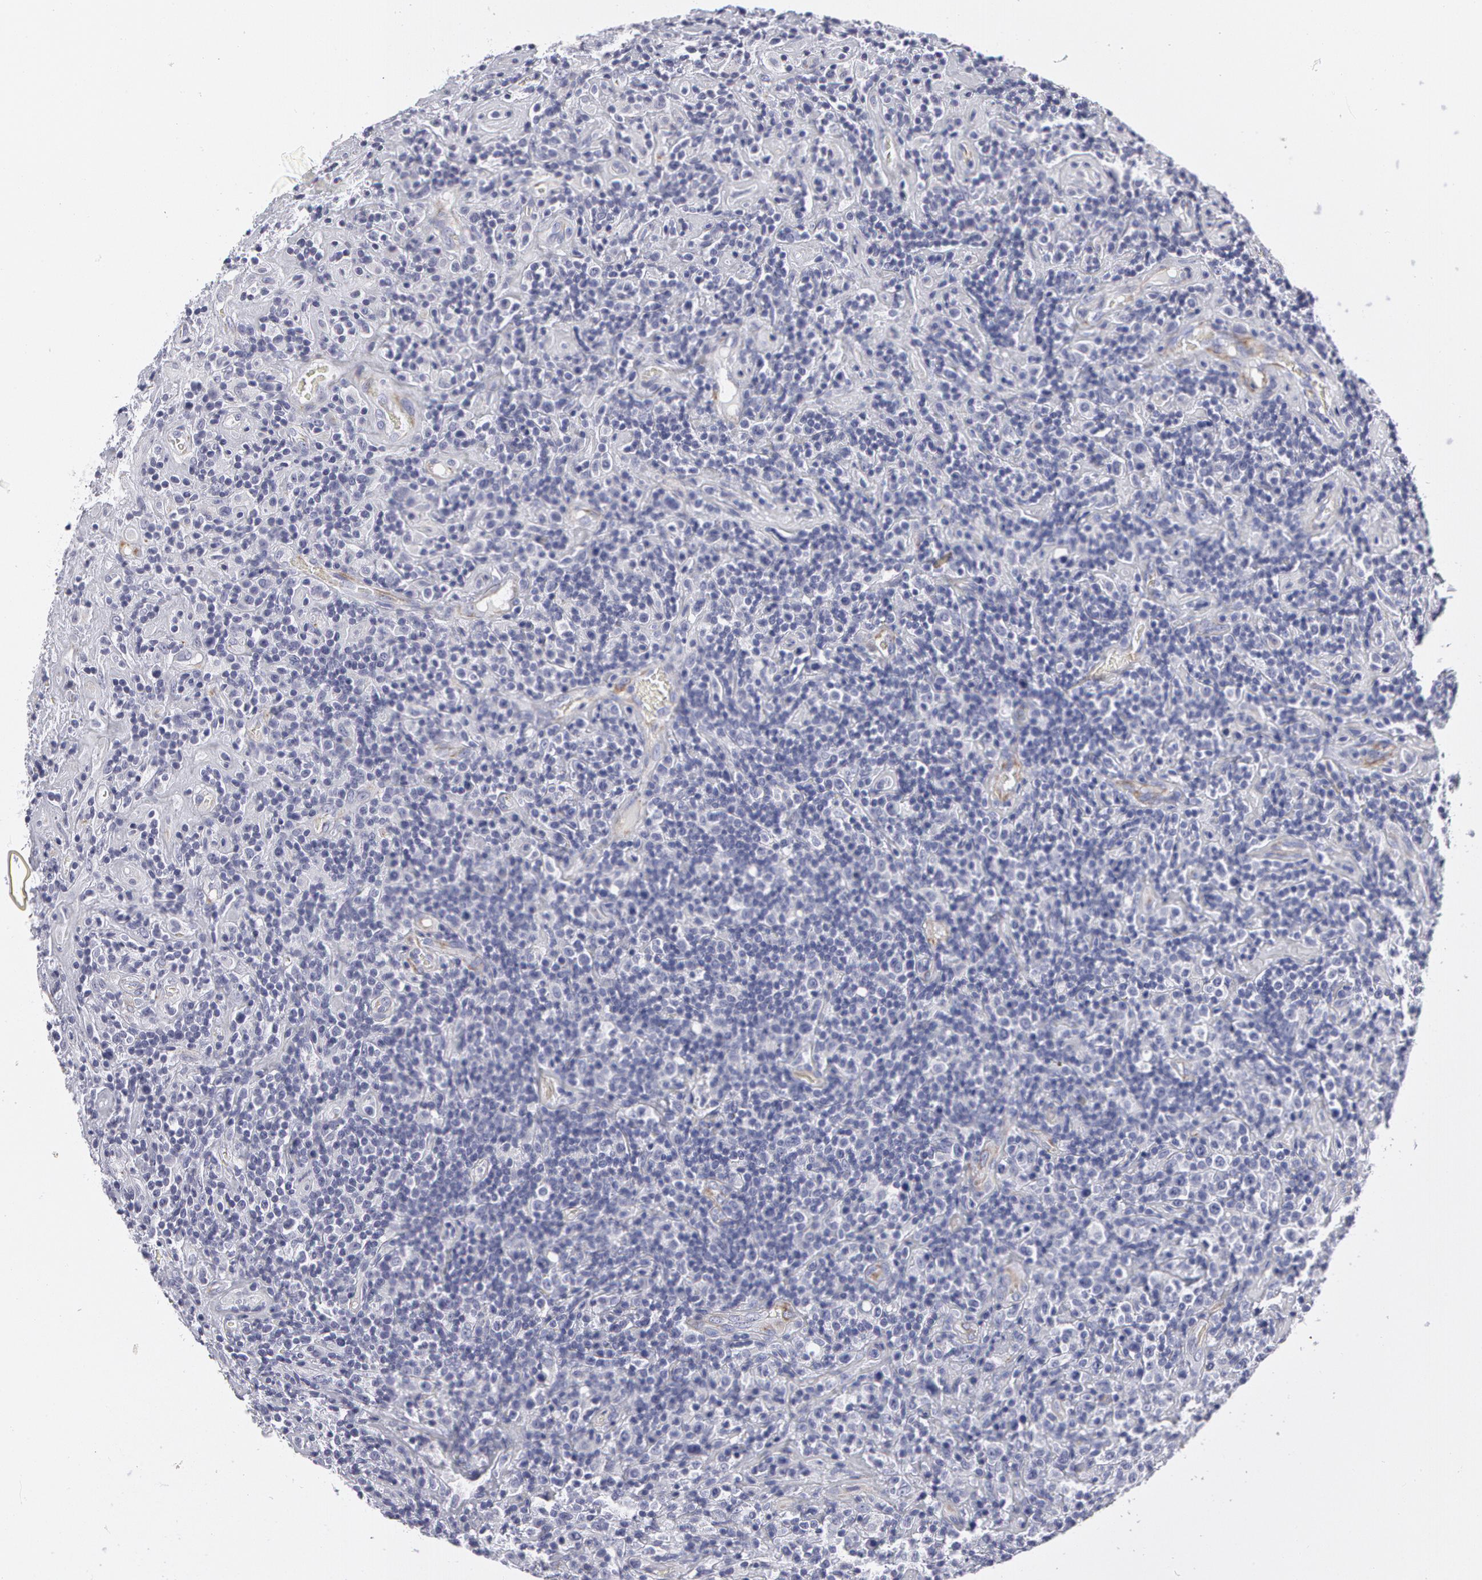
{"staining": {"intensity": "negative", "quantity": "none", "location": "none"}, "tissue": "lymphoma", "cell_type": "Tumor cells", "image_type": "cancer", "snomed": [{"axis": "morphology", "description": "Hodgkin's disease, NOS"}, {"axis": "topography", "description": "Lymph node"}], "caption": "A high-resolution photomicrograph shows immunohistochemistry staining of Hodgkin's disease, which displays no significant expression in tumor cells. (Brightfield microscopy of DAB IHC at high magnification).", "gene": "SMC1B", "patient": {"sex": "male", "age": 46}}